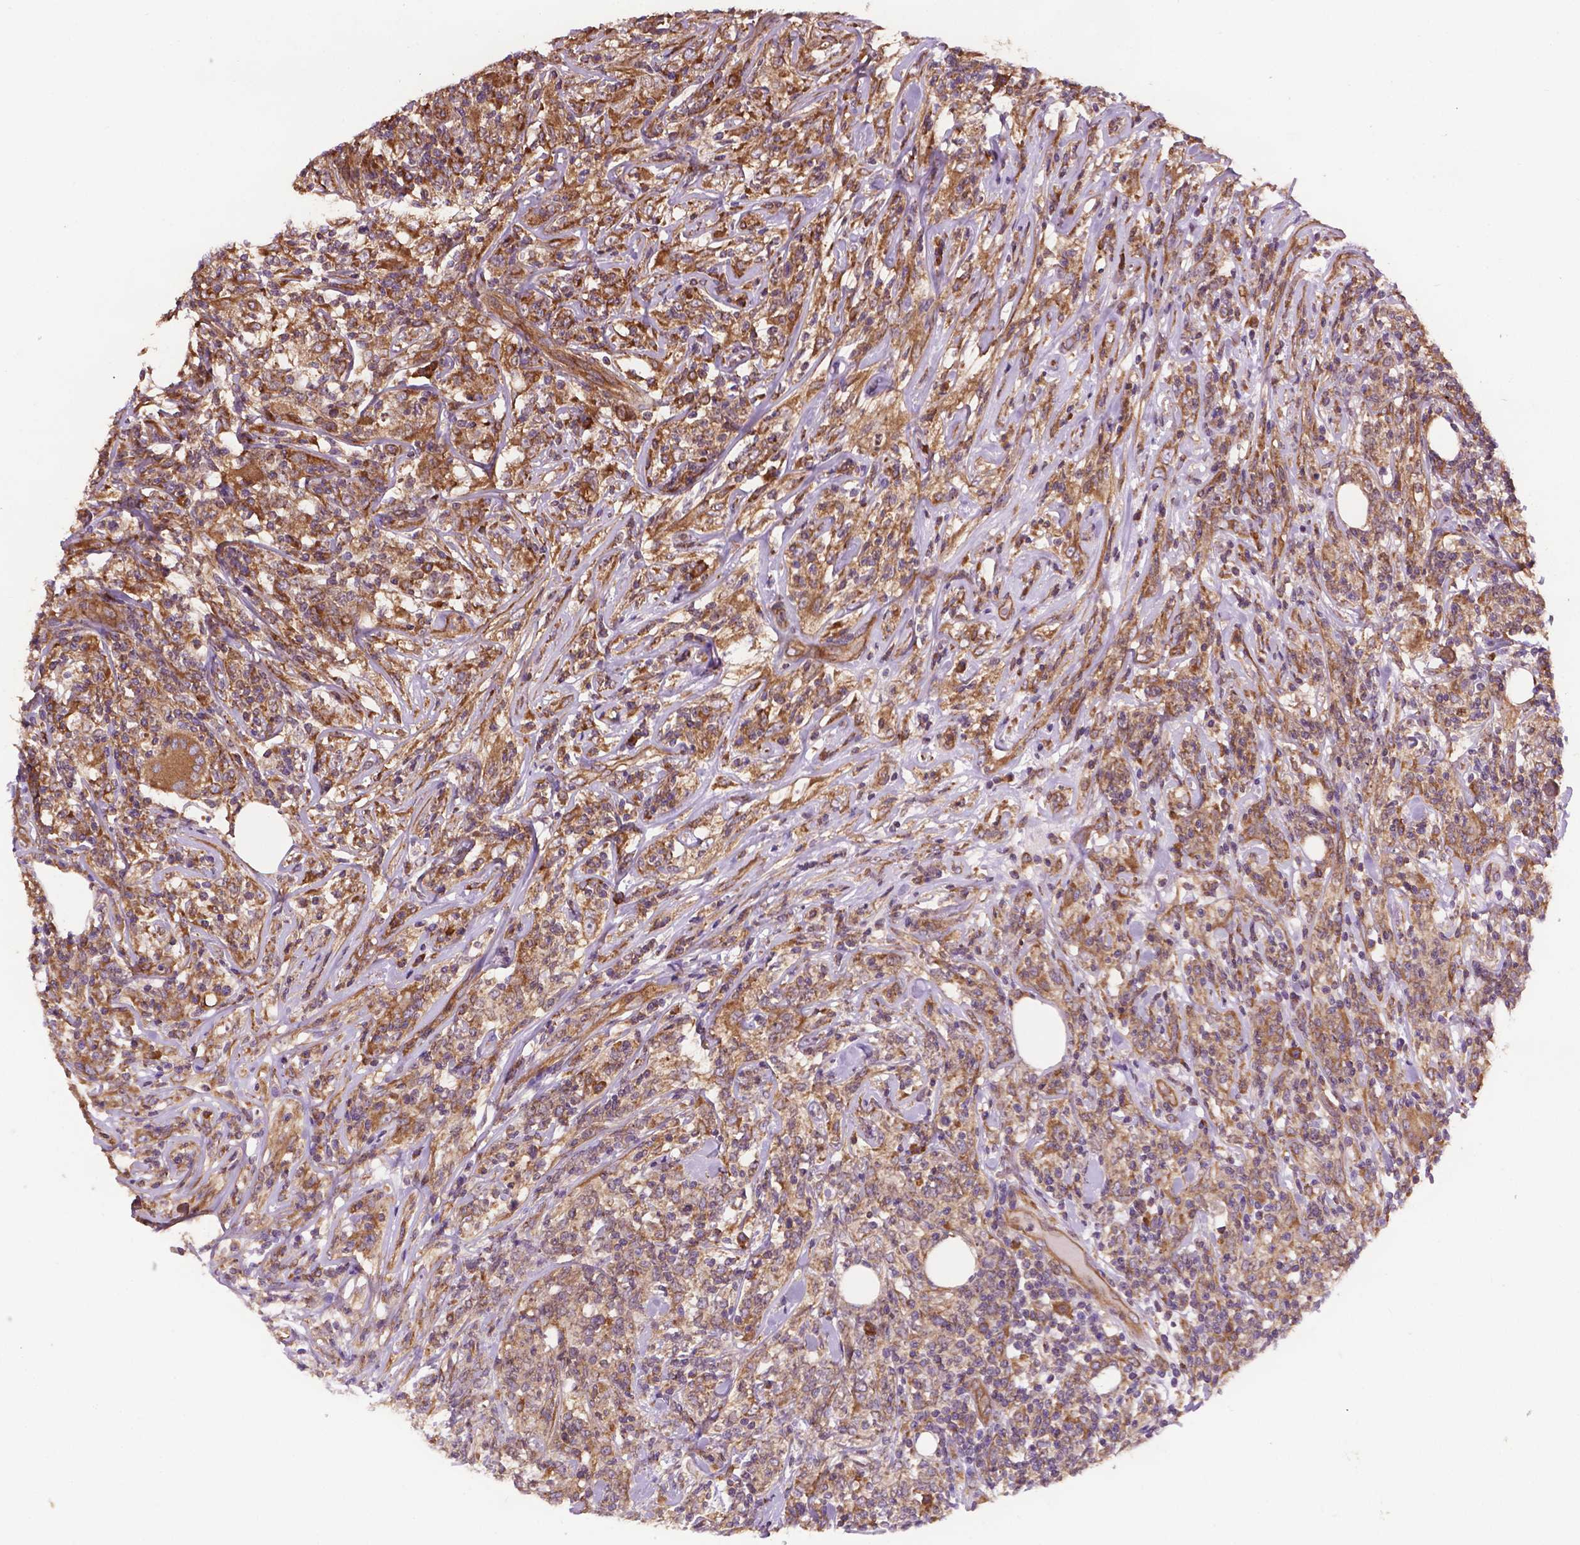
{"staining": {"intensity": "moderate", "quantity": ">75%", "location": "cytoplasmic/membranous"}, "tissue": "lymphoma", "cell_type": "Tumor cells", "image_type": "cancer", "snomed": [{"axis": "morphology", "description": "Malignant lymphoma, non-Hodgkin's type, High grade"}, {"axis": "topography", "description": "Lymph node"}], "caption": "There is medium levels of moderate cytoplasmic/membranous staining in tumor cells of high-grade malignant lymphoma, non-Hodgkin's type, as demonstrated by immunohistochemical staining (brown color).", "gene": "CCDC71L", "patient": {"sex": "female", "age": 84}}